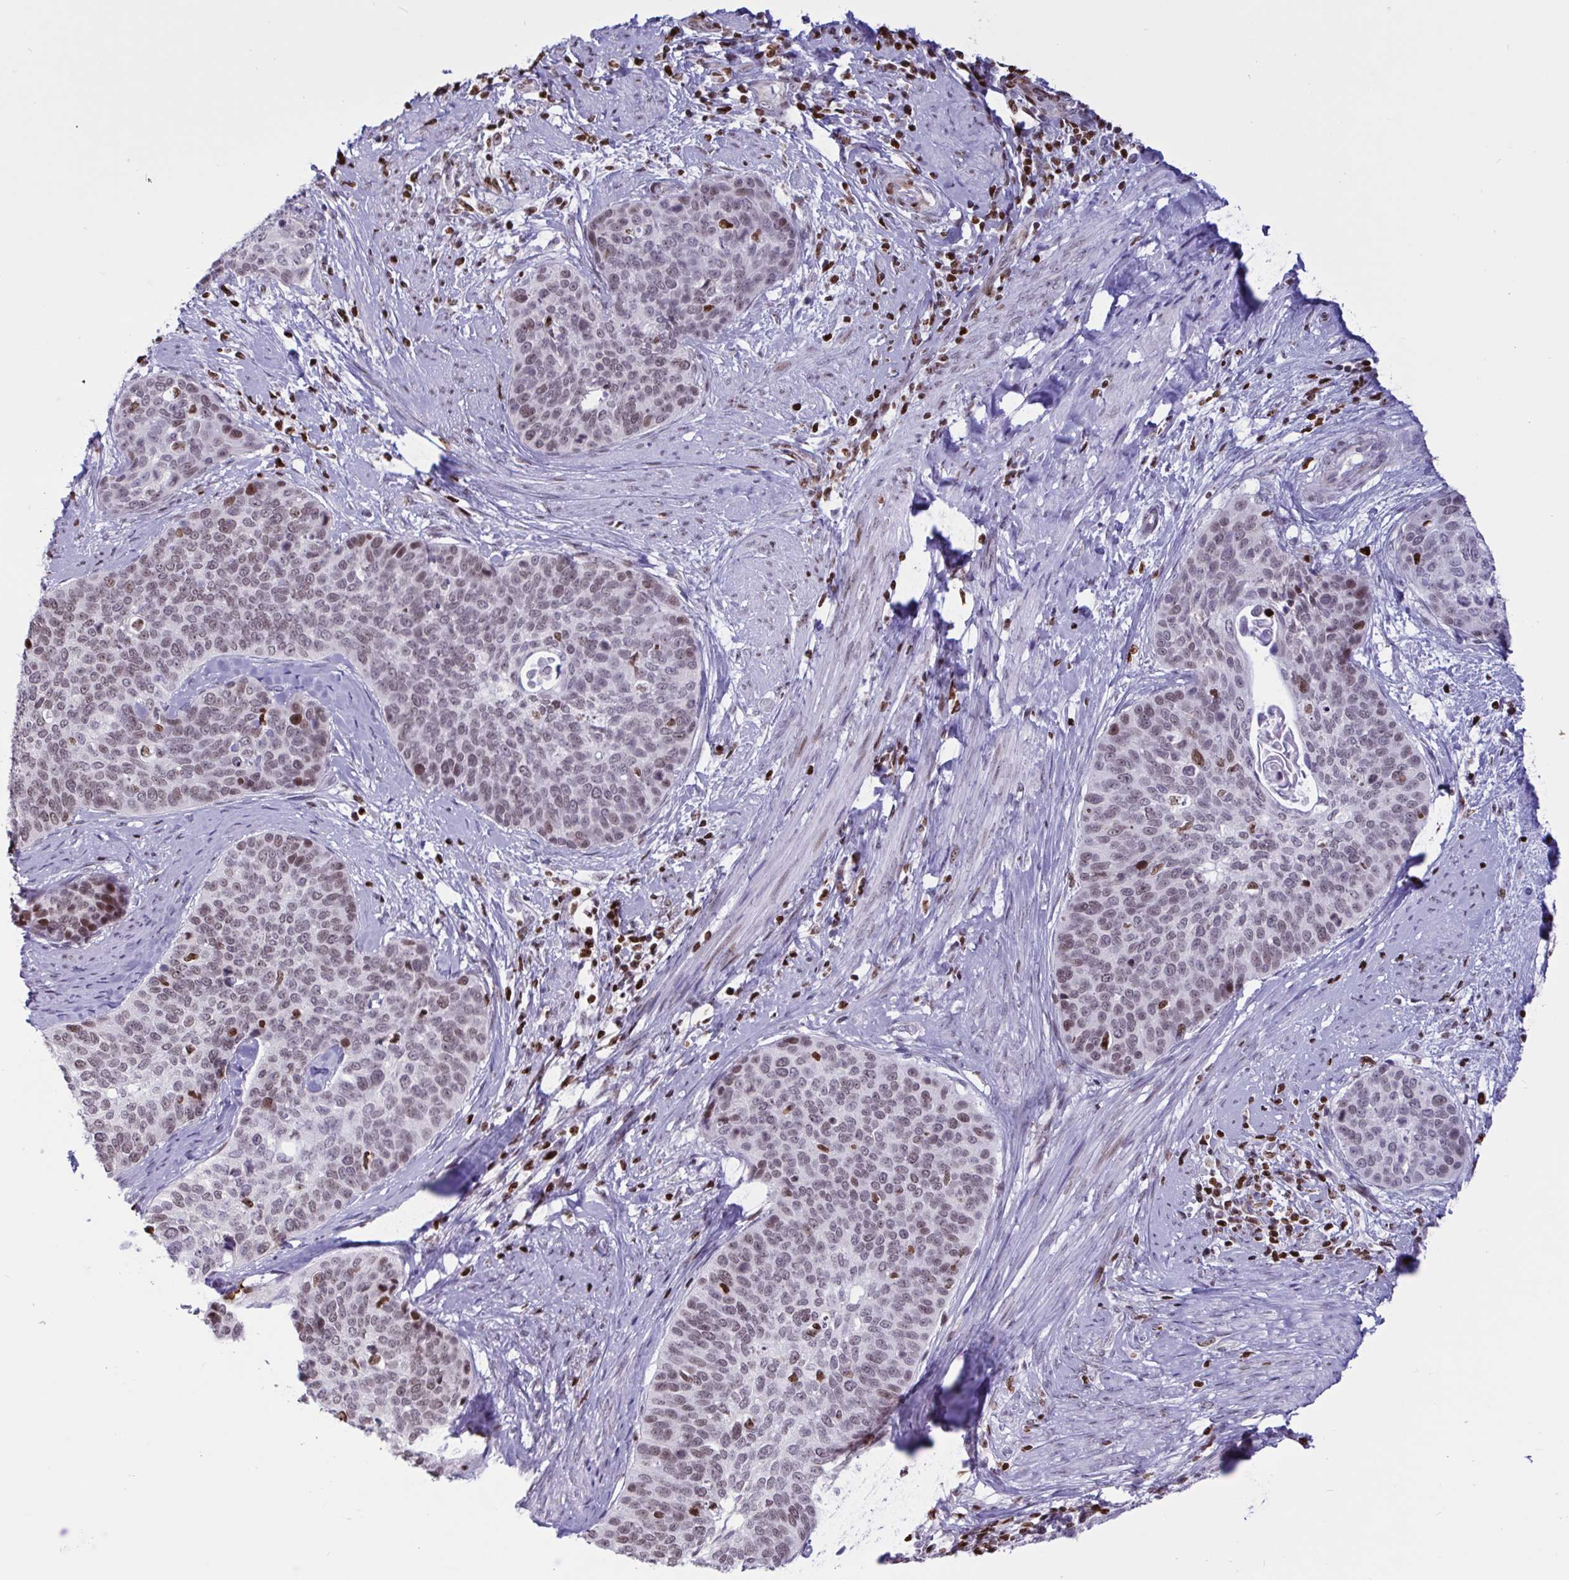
{"staining": {"intensity": "weak", "quantity": "<25%", "location": "nuclear"}, "tissue": "cervical cancer", "cell_type": "Tumor cells", "image_type": "cancer", "snomed": [{"axis": "morphology", "description": "Squamous cell carcinoma, NOS"}, {"axis": "topography", "description": "Cervix"}], "caption": "DAB immunohistochemical staining of squamous cell carcinoma (cervical) reveals no significant expression in tumor cells.", "gene": "HMGB2", "patient": {"sex": "female", "age": 69}}